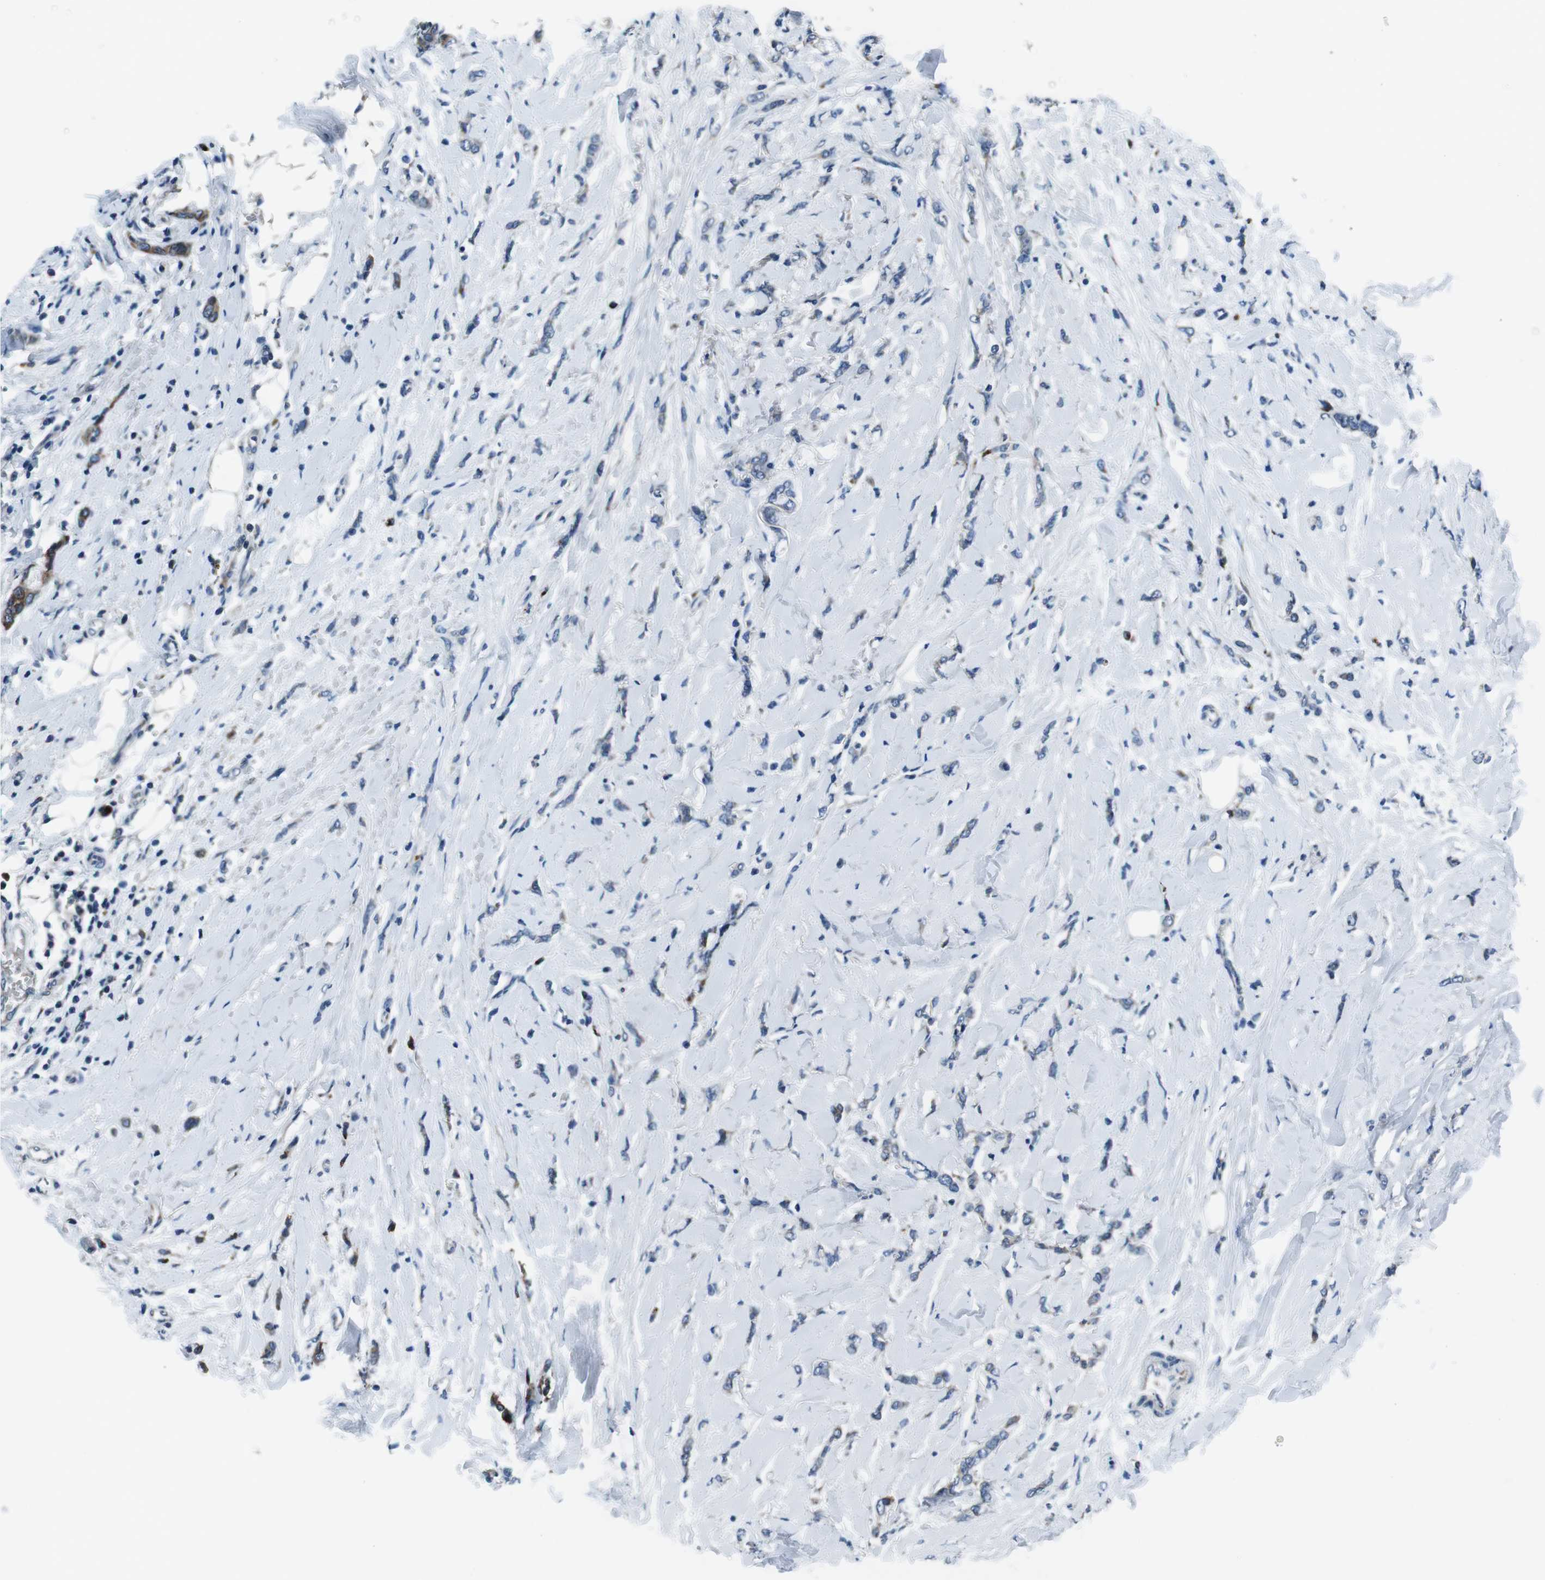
{"staining": {"intensity": "weak", "quantity": "<25%", "location": "cytoplasmic/membranous"}, "tissue": "breast cancer", "cell_type": "Tumor cells", "image_type": "cancer", "snomed": [{"axis": "morphology", "description": "Lobular carcinoma"}, {"axis": "topography", "description": "Skin"}, {"axis": "topography", "description": "Breast"}], "caption": "Protein analysis of breast lobular carcinoma displays no significant staining in tumor cells. Nuclei are stained in blue.", "gene": "NUCB2", "patient": {"sex": "female", "age": 46}}